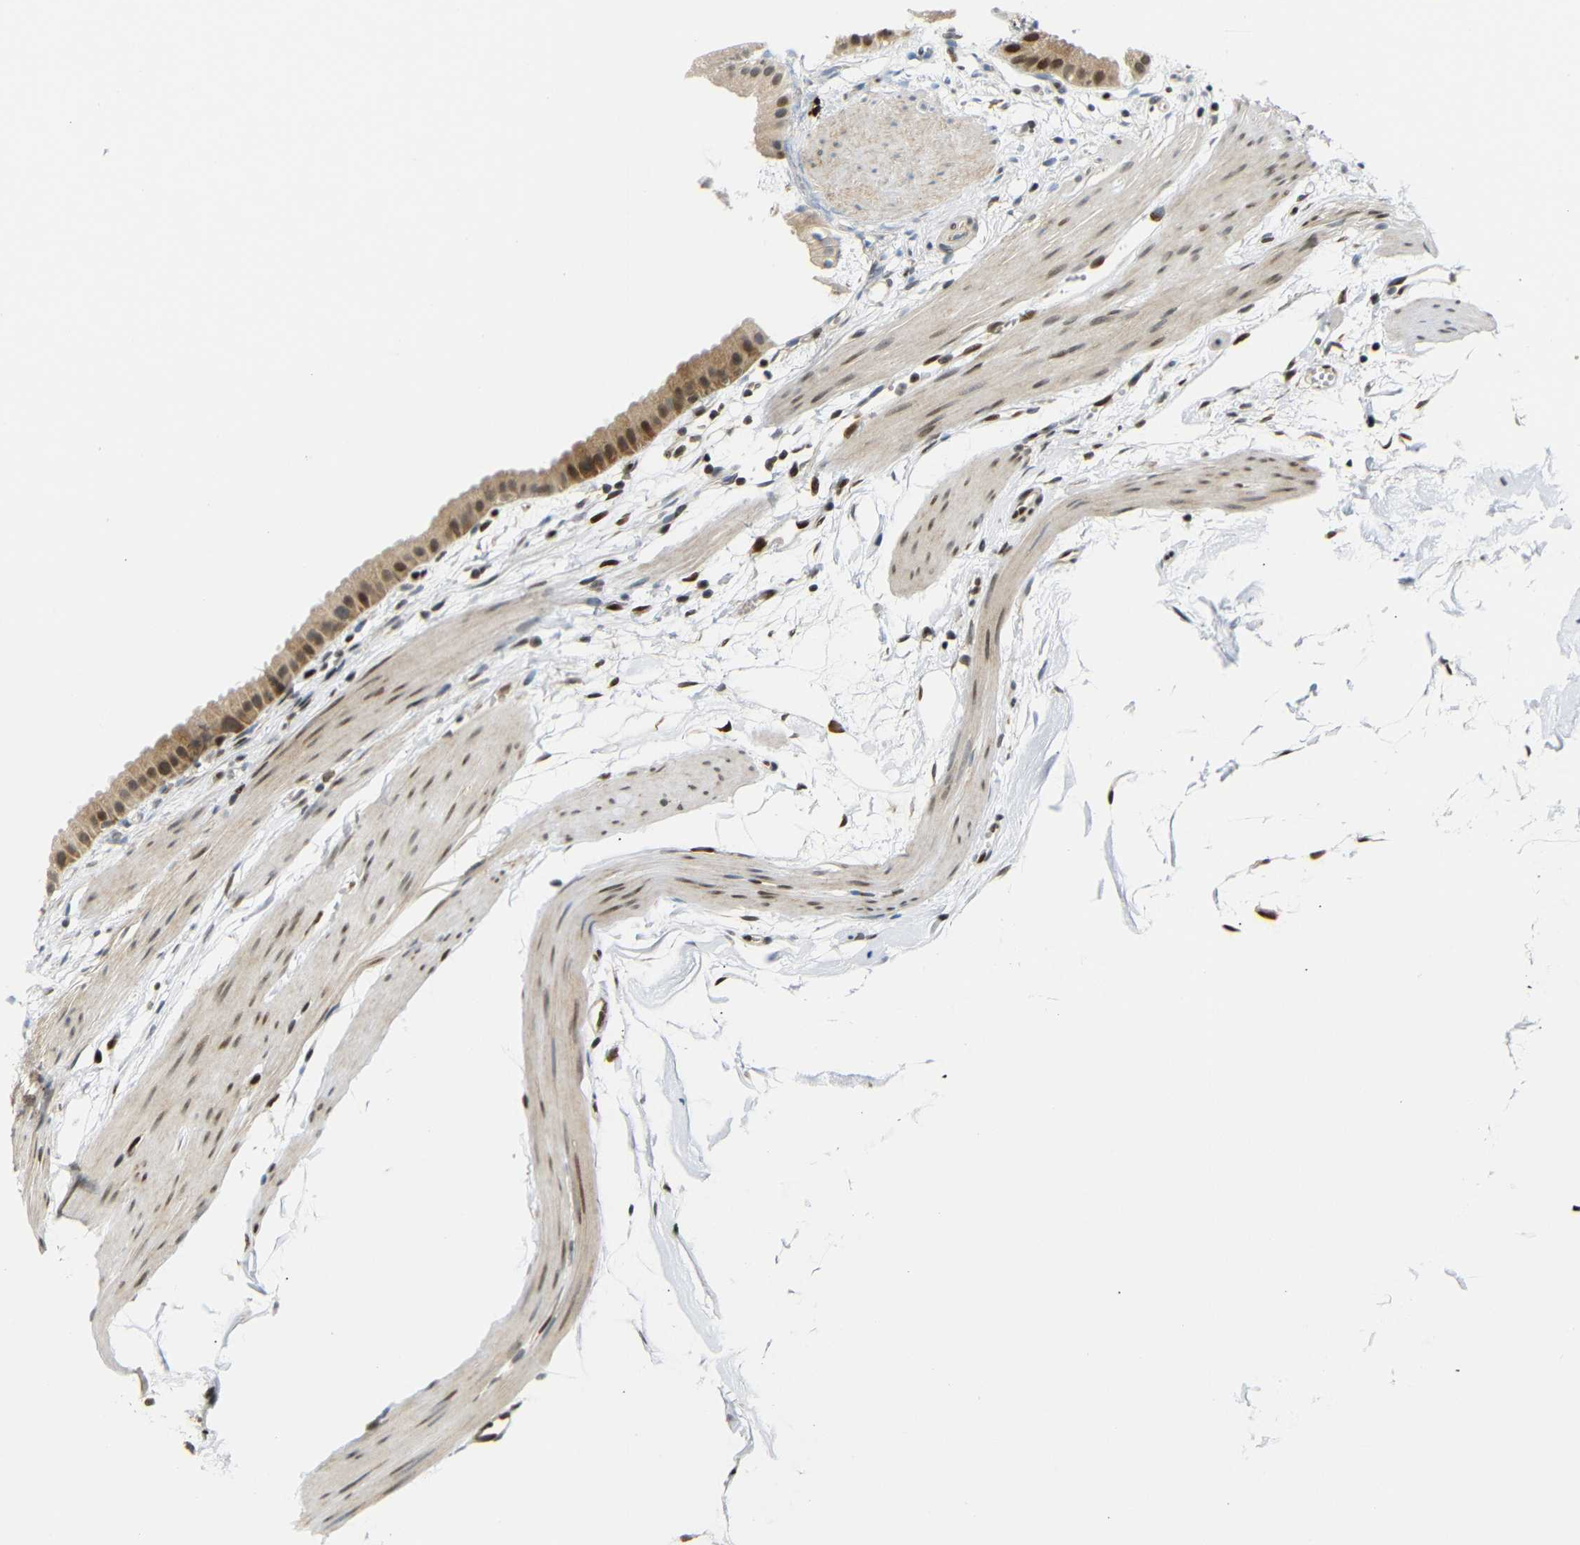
{"staining": {"intensity": "moderate", "quantity": ">75%", "location": "cytoplasmic/membranous,nuclear"}, "tissue": "gallbladder", "cell_type": "Glandular cells", "image_type": "normal", "snomed": [{"axis": "morphology", "description": "Normal tissue, NOS"}, {"axis": "topography", "description": "Gallbladder"}], "caption": "An IHC micrograph of unremarkable tissue is shown. Protein staining in brown labels moderate cytoplasmic/membranous,nuclear positivity in gallbladder within glandular cells.", "gene": "SPCS2", "patient": {"sex": "female", "age": 64}}